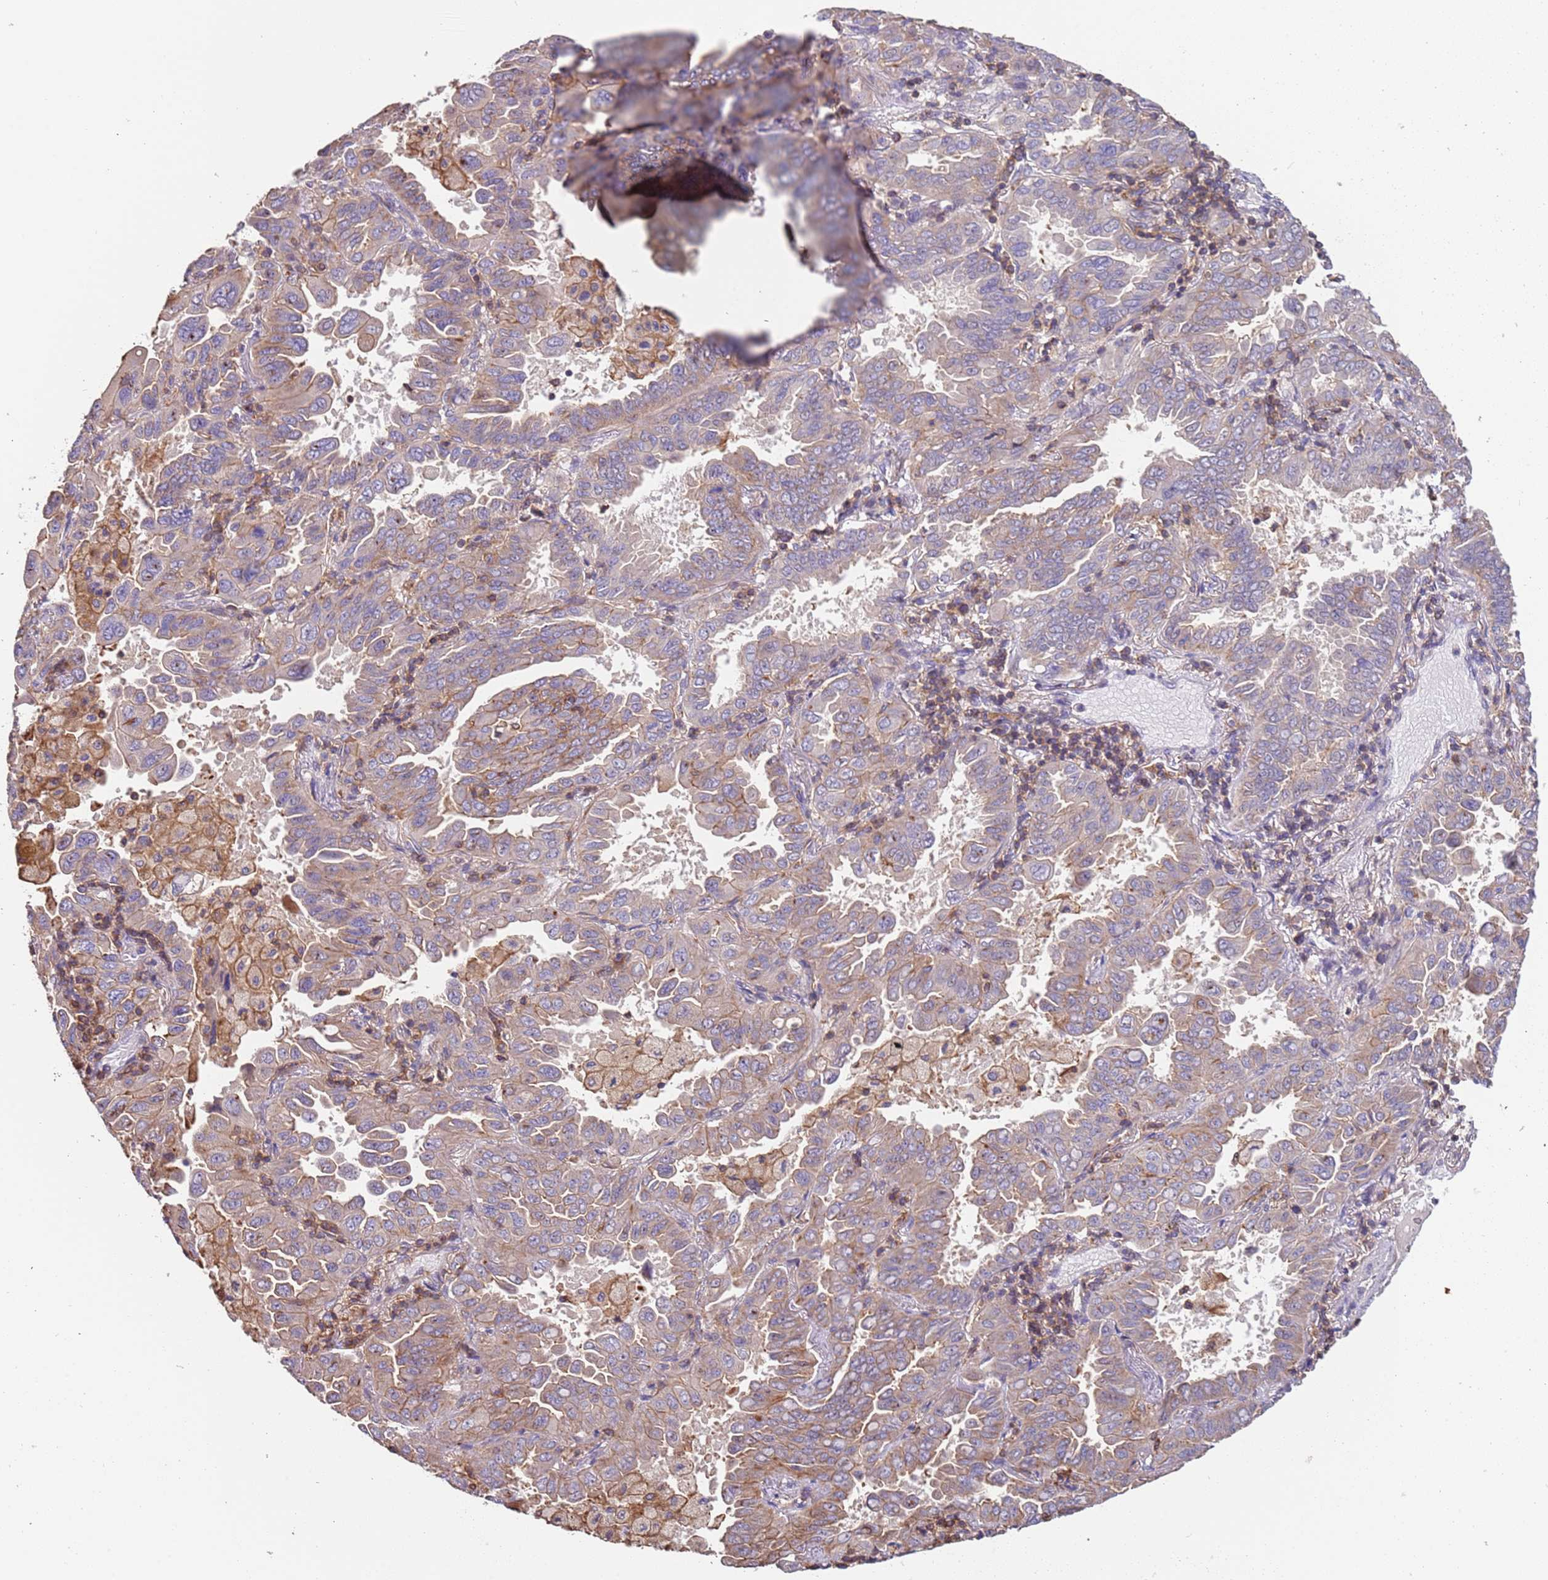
{"staining": {"intensity": "weak", "quantity": "<25%", "location": "cytoplasmic/membranous"}, "tissue": "lung cancer", "cell_type": "Tumor cells", "image_type": "cancer", "snomed": [{"axis": "morphology", "description": "Adenocarcinoma, NOS"}, {"axis": "topography", "description": "Lung"}], "caption": "Lung adenocarcinoma stained for a protein using IHC shows no expression tumor cells.", "gene": "SYT4", "patient": {"sex": "male", "age": 64}}